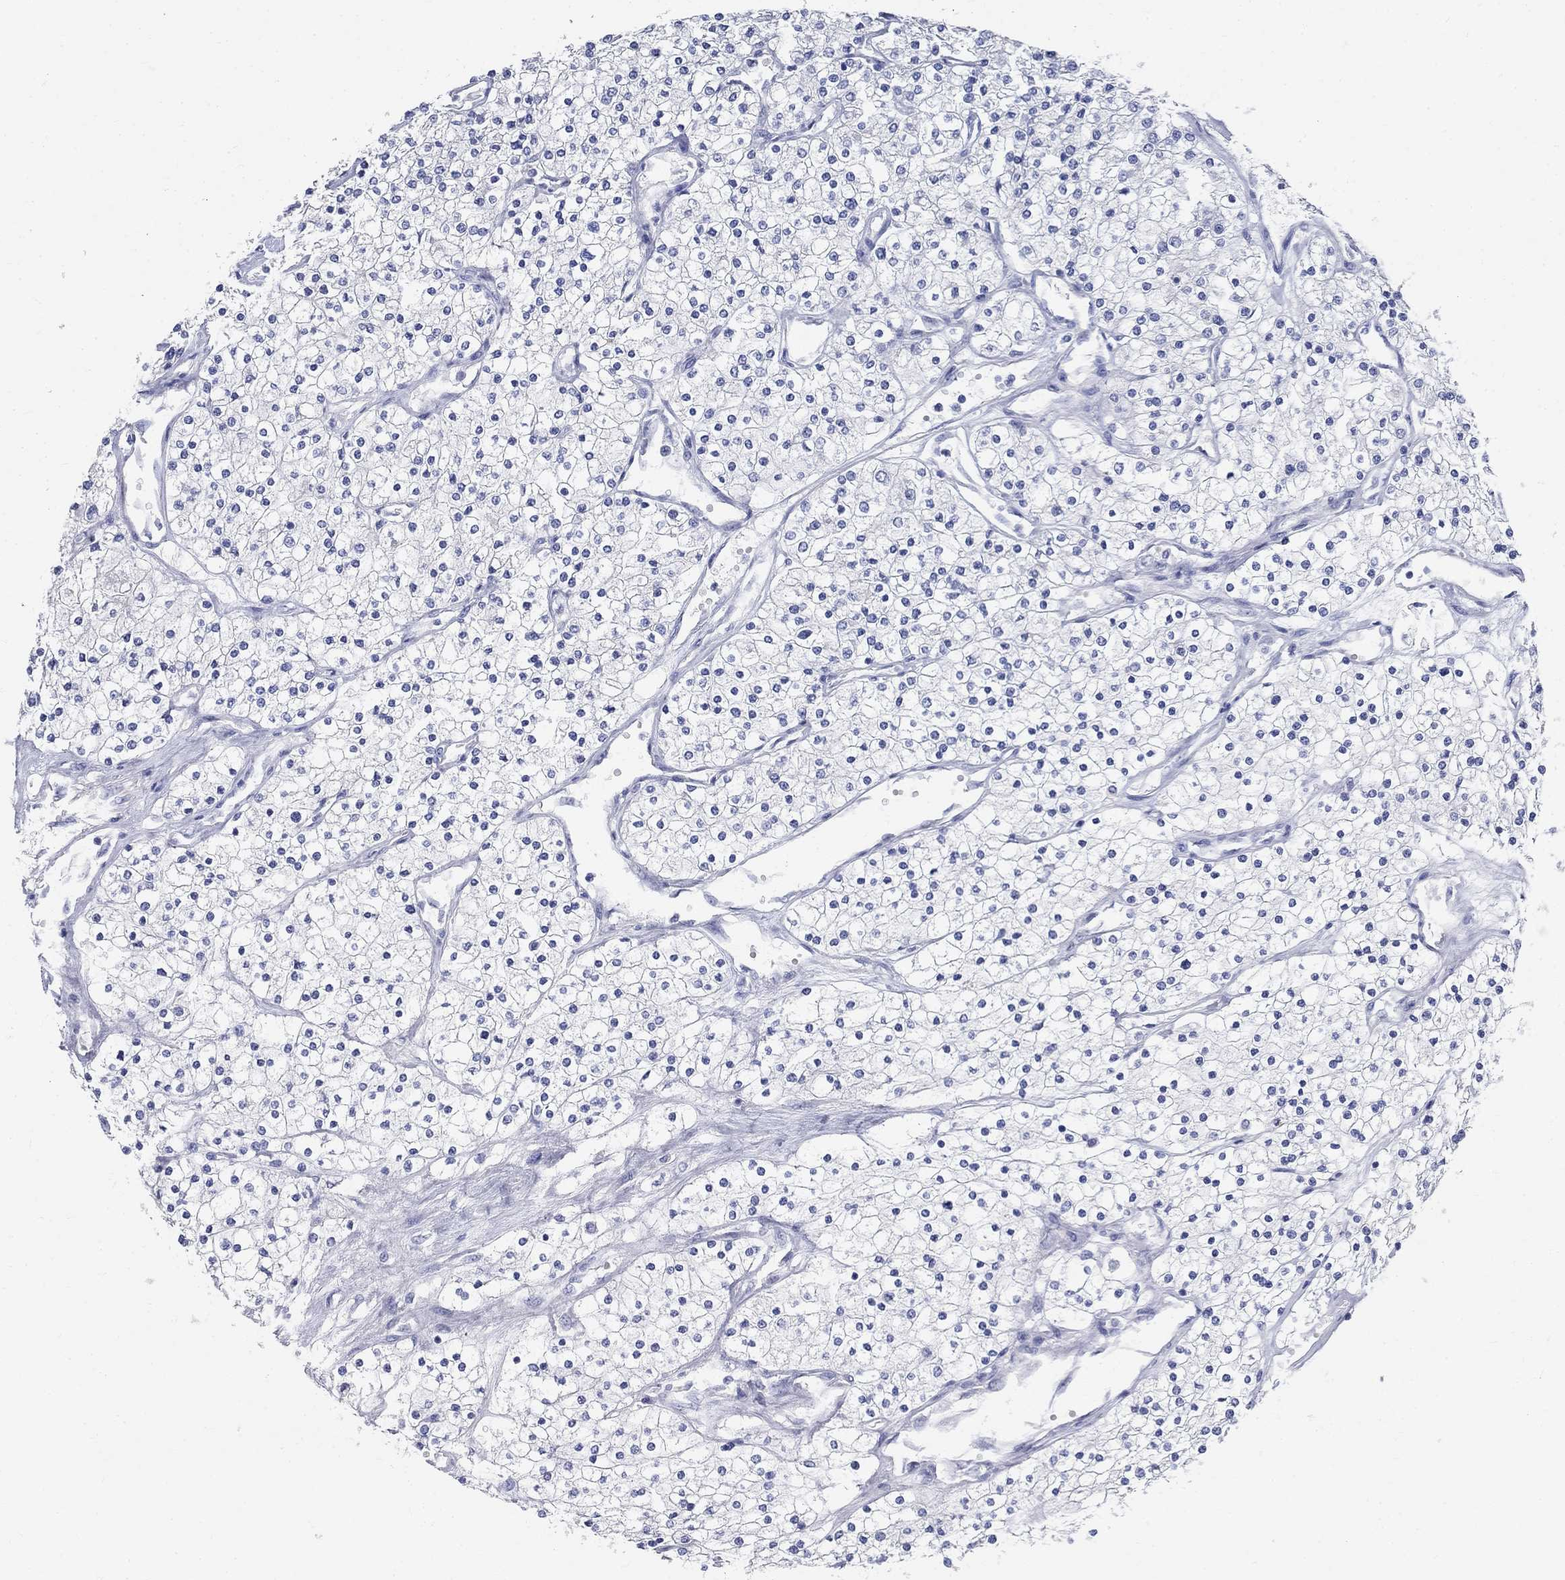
{"staining": {"intensity": "negative", "quantity": "none", "location": "none"}, "tissue": "renal cancer", "cell_type": "Tumor cells", "image_type": "cancer", "snomed": [{"axis": "morphology", "description": "Adenocarcinoma, NOS"}, {"axis": "topography", "description": "Kidney"}], "caption": "There is no significant positivity in tumor cells of renal cancer (adenocarcinoma).", "gene": "GUCA1A", "patient": {"sex": "male", "age": 80}}